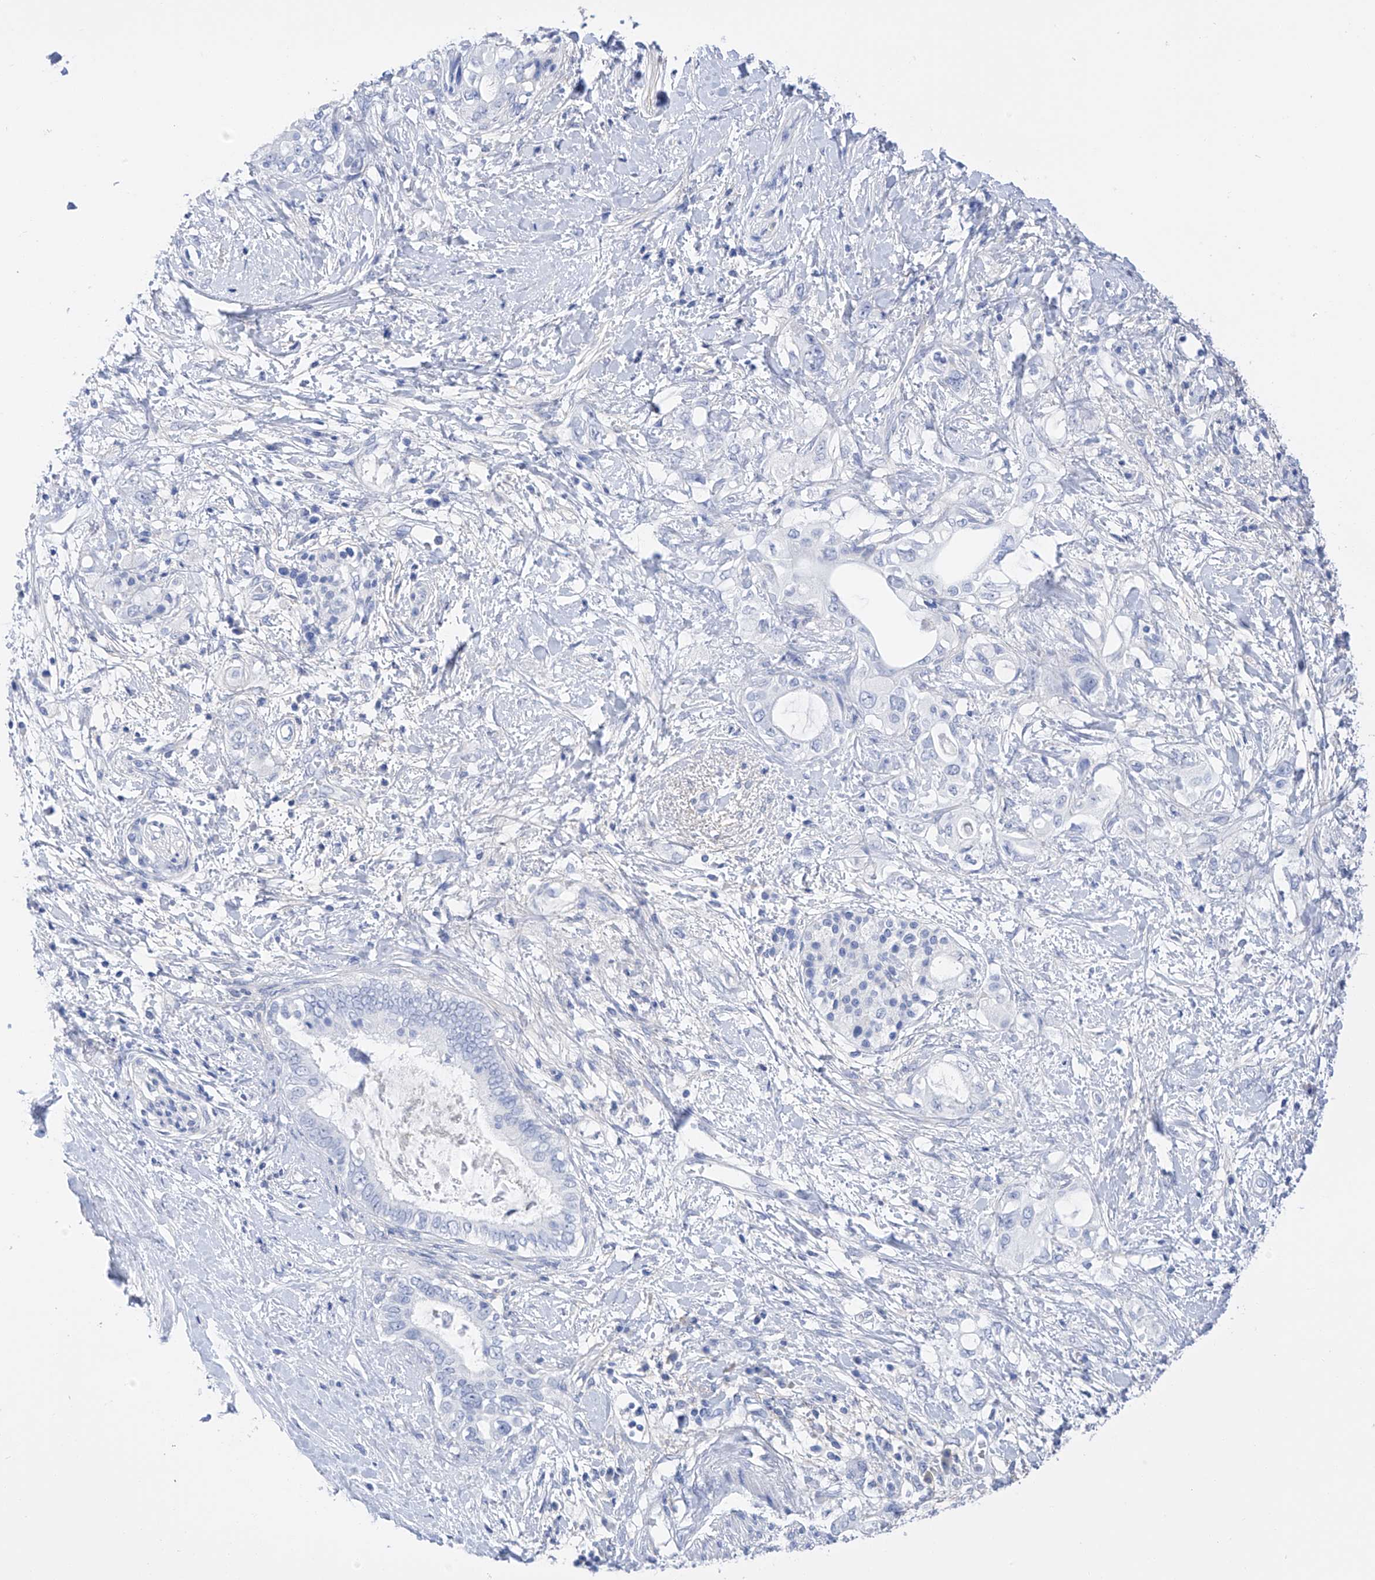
{"staining": {"intensity": "negative", "quantity": "none", "location": "none"}, "tissue": "pancreatic cancer", "cell_type": "Tumor cells", "image_type": "cancer", "snomed": [{"axis": "morphology", "description": "Adenocarcinoma, NOS"}, {"axis": "topography", "description": "Pancreas"}], "caption": "IHC of human pancreatic adenocarcinoma shows no positivity in tumor cells.", "gene": "FLG", "patient": {"sex": "female", "age": 56}}